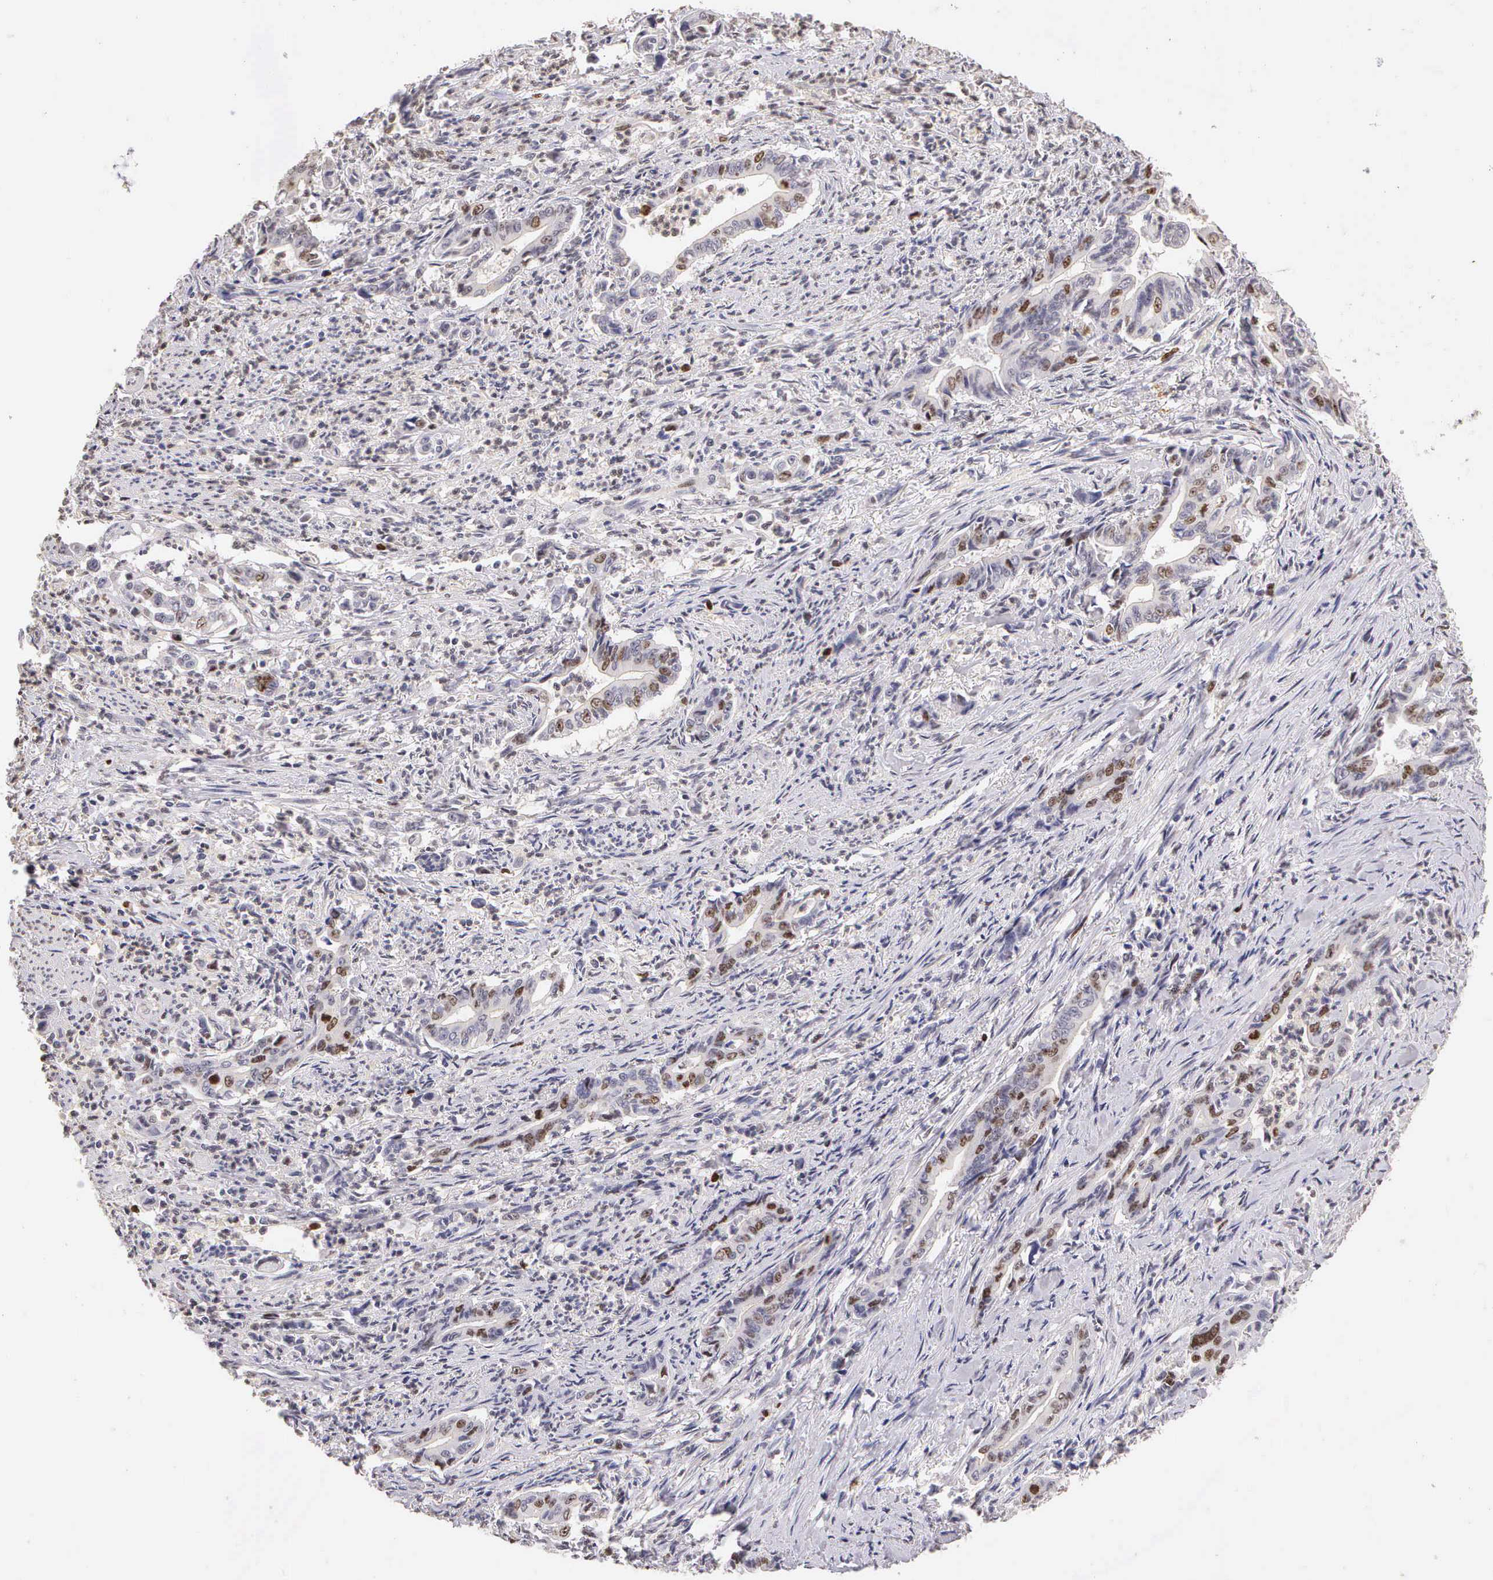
{"staining": {"intensity": "moderate", "quantity": "25%-75%", "location": "nuclear"}, "tissue": "stomach cancer", "cell_type": "Tumor cells", "image_type": "cancer", "snomed": [{"axis": "morphology", "description": "Adenocarcinoma, NOS"}, {"axis": "topography", "description": "Stomach"}], "caption": "IHC of stomach adenocarcinoma displays medium levels of moderate nuclear positivity in approximately 25%-75% of tumor cells.", "gene": "MKI67", "patient": {"sex": "female", "age": 76}}